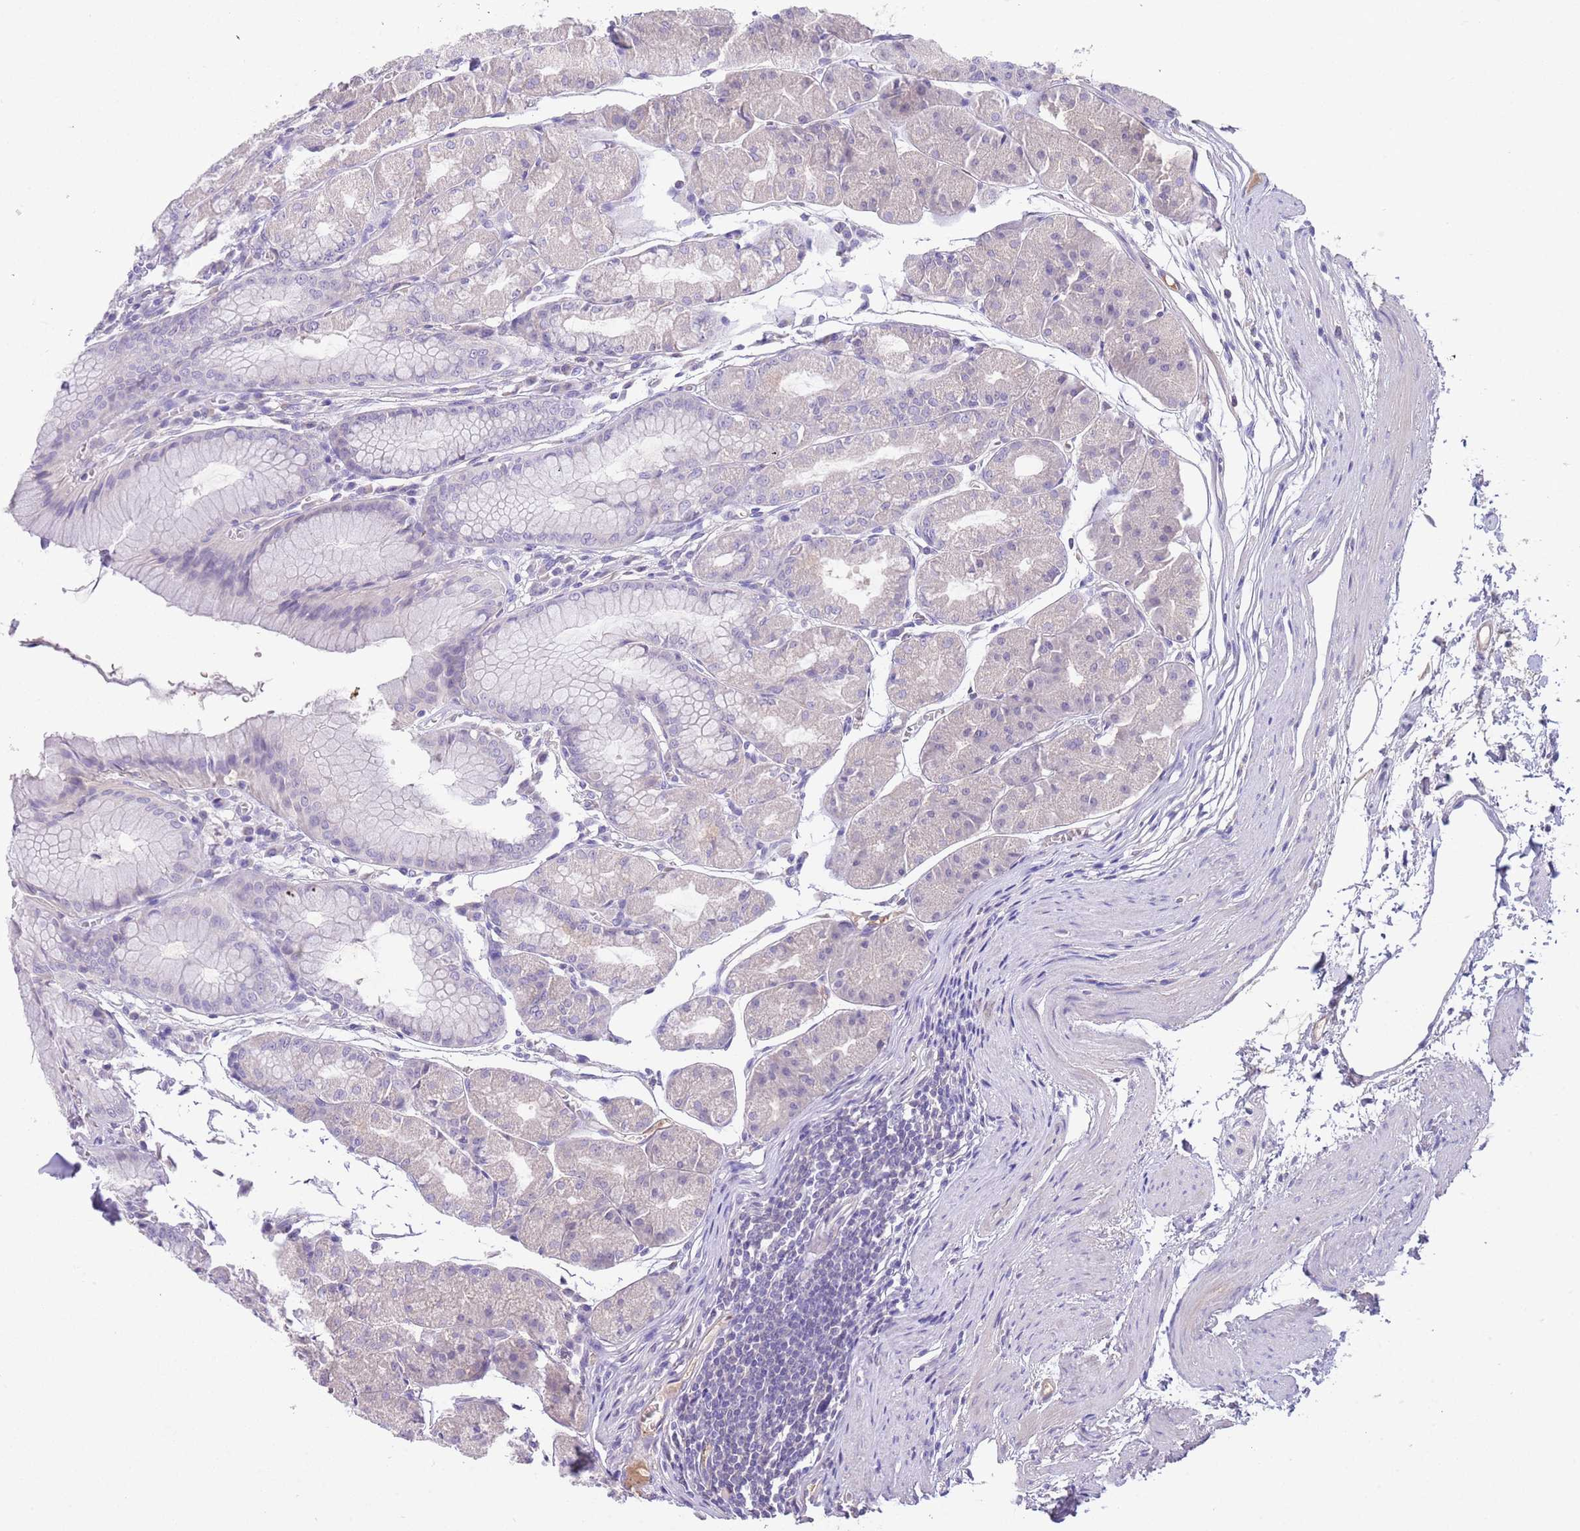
{"staining": {"intensity": "negative", "quantity": "none", "location": "none"}, "tissue": "stomach", "cell_type": "Glandular cells", "image_type": "normal", "snomed": [{"axis": "morphology", "description": "Normal tissue, NOS"}, {"axis": "topography", "description": "Stomach"}], "caption": "High power microscopy micrograph of an IHC image of unremarkable stomach, revealing no significant positivity in glandular cells.", "gene": "IGFL4", "patient": {"sex": "male", "age": 55}}